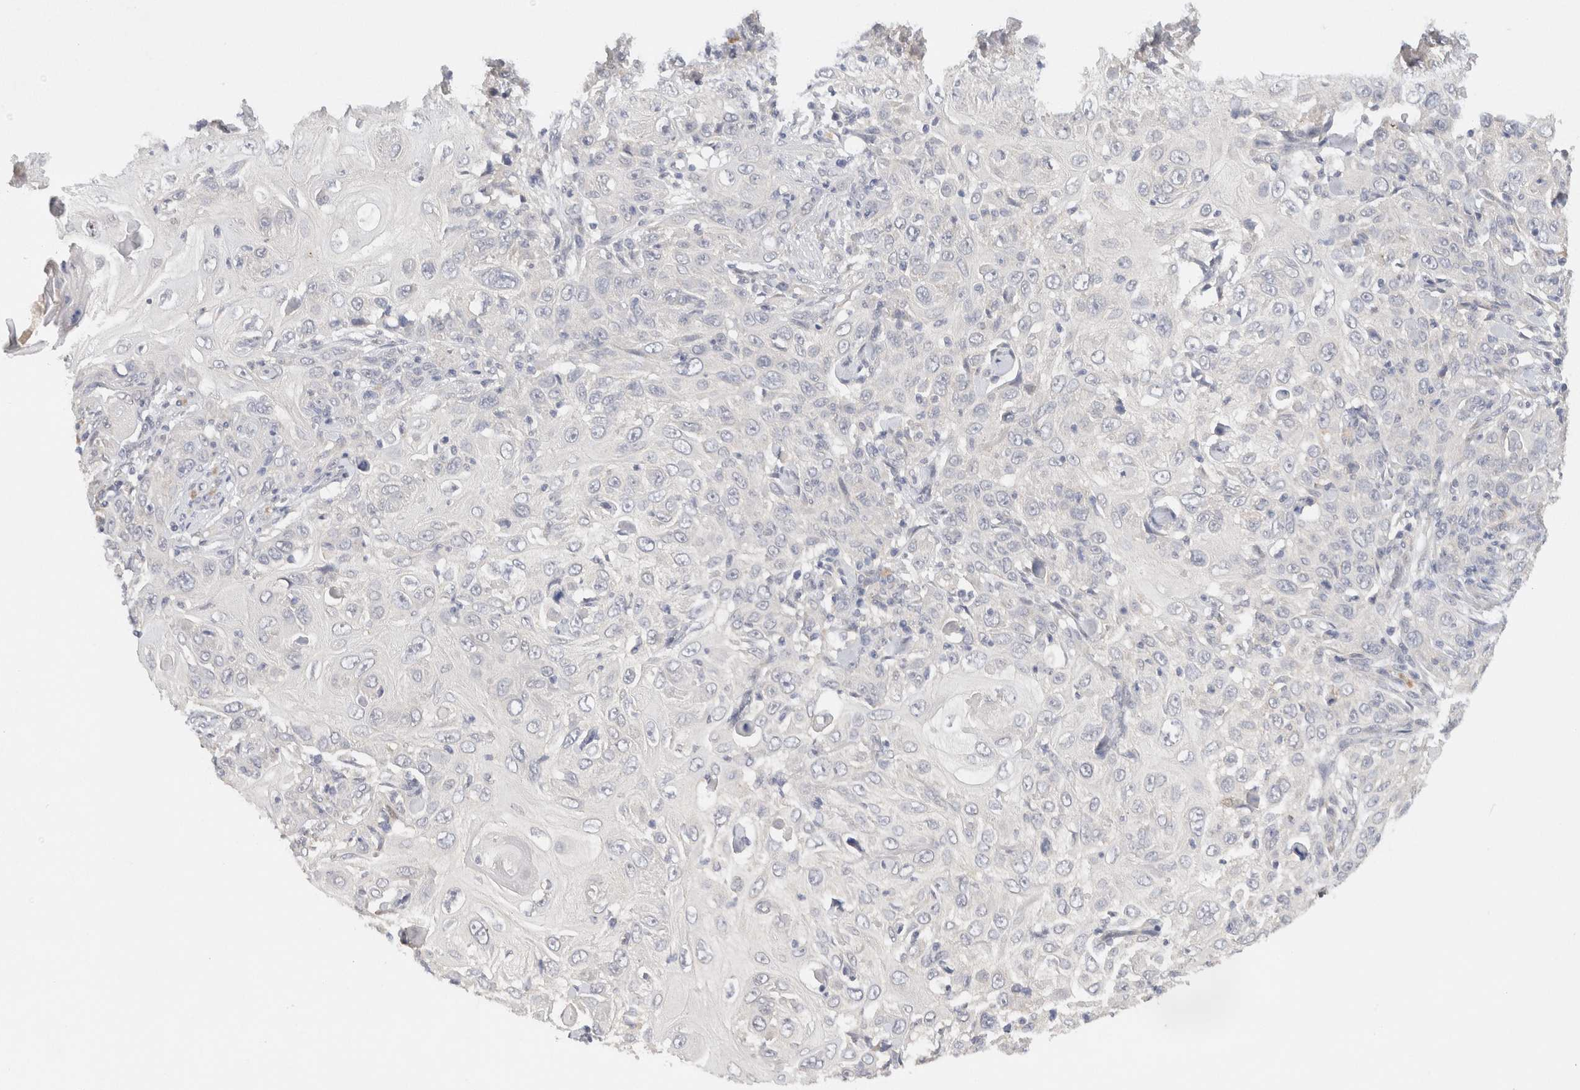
{"staining": {"intensity": "negative", "quantity": "none", "location": "none"}, "tissue": "skin cancer", "cell_type": "Tumor cells", "image_type": "cancer", "snomed": [{"axis": "morphology", "description": "Squamous cell carcinoma, NOS"}, {"axis": "topography", "description": "Skin"}], "caption": "Tumor cells show no significant positivity in skin squamous cell carcinoma.", "gene": "CHRM4", "patient": {"sex": "female", "age": 88}}